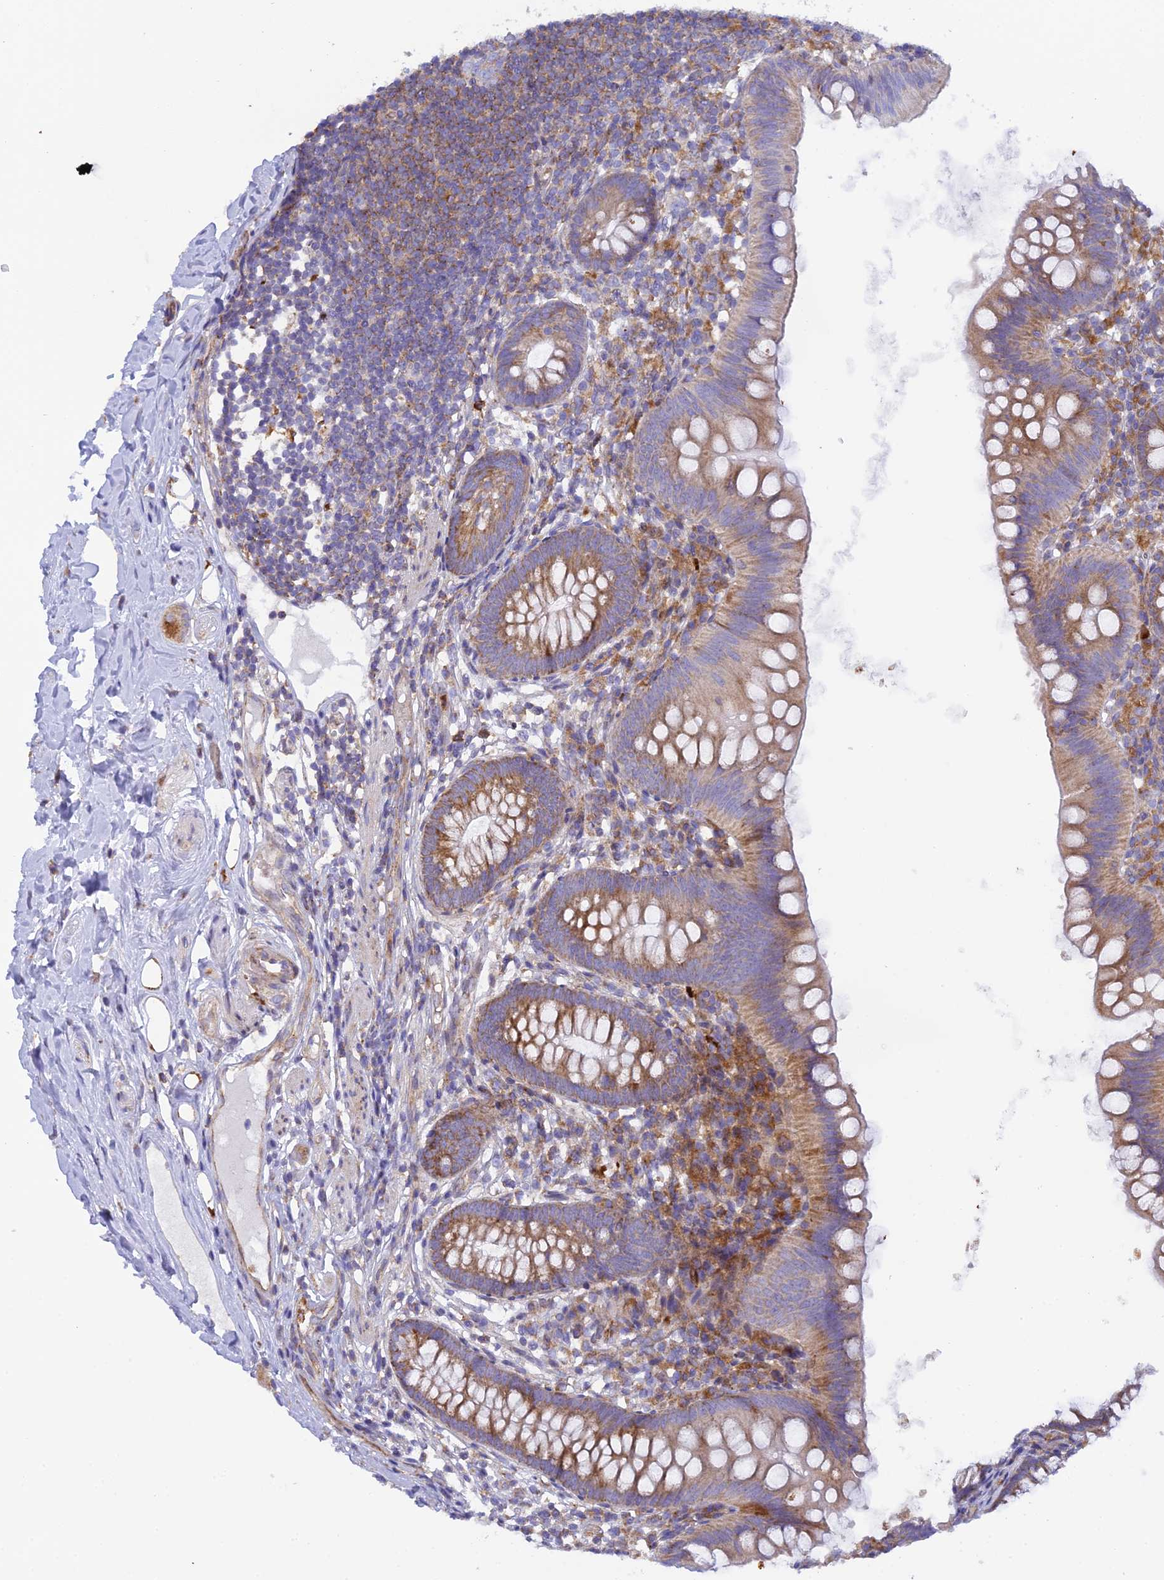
{"staining": {"intensity": "moderate", "quantity": ">75%", "location": "cytoplasmic/membranous"}, "tissue": "appendix", "cell_type": "Glandular cells", "image_type": "normal", "snomed": [{"axis": "morphology", "description": "Normal tissue, NOS"}, {"axis": "topography", "description": "Appendix"}], "caption": "Moderate cytoplasmic/membranous expression for a protein is appreciated in approximately >75% of glandular cells of benign appendix using IHC.", "gene": "CLCN7", "patient": {"sex": "female", "age": 62}}